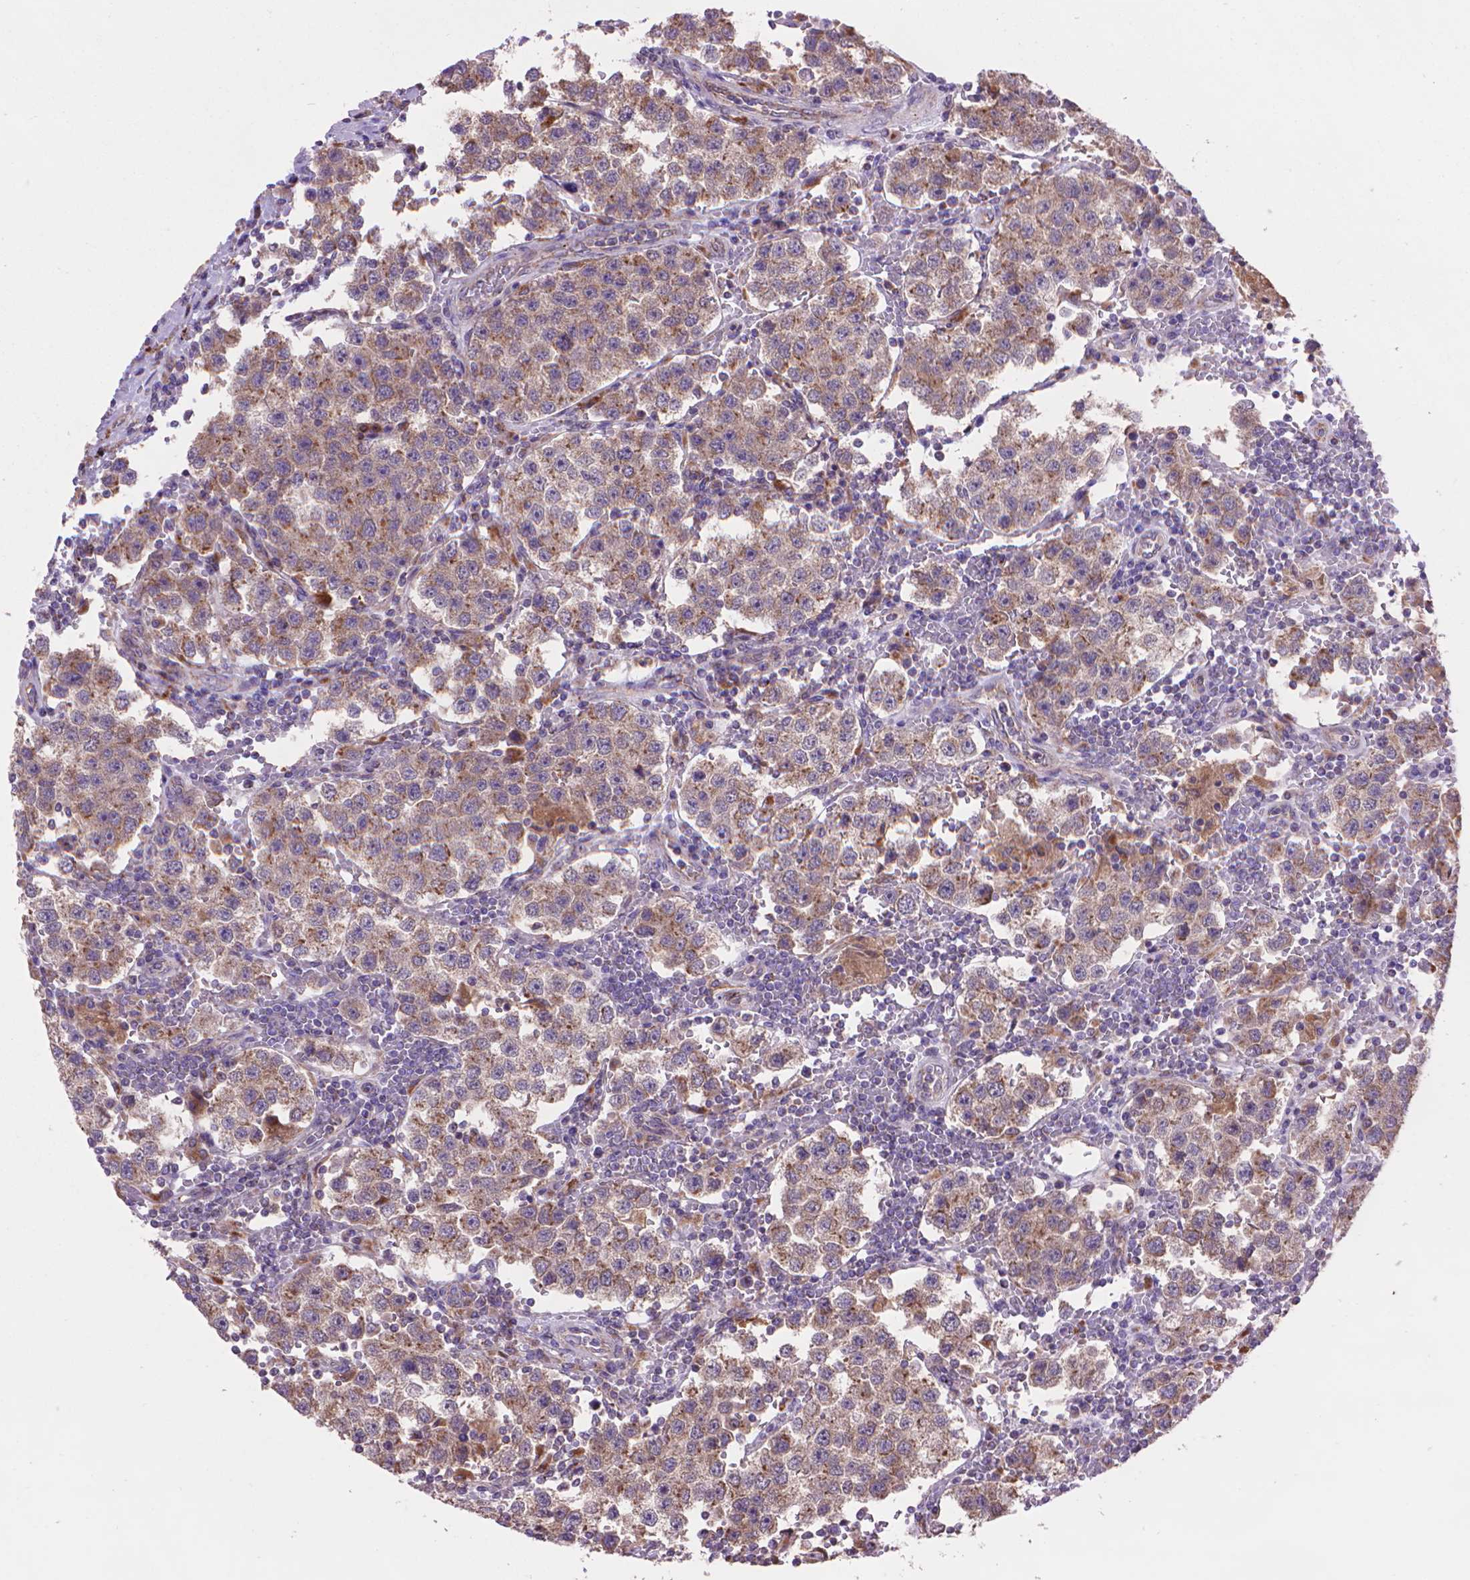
{"staining": {"intensity": "moderate", "quantity": ">75%", "location": "cytoplasmic/membranous"}, "tissue": "testis cancer", "cell_type": "Tumor cells", "image_type": "cancer", "snomed": [{"axis": "morphology", "description": "Seminoma, NOS"}, {"axis": "topography", "description": "Testis"}], "caption": "Approximately >75% of tumor cells in human testis cancer (seminoma) display moderate cytoplasmic/membranous protein expression as visualized by brown immunohistochemical staining.", "gene": "GLB1", "patient": {"sex": "male", "age": 37}}